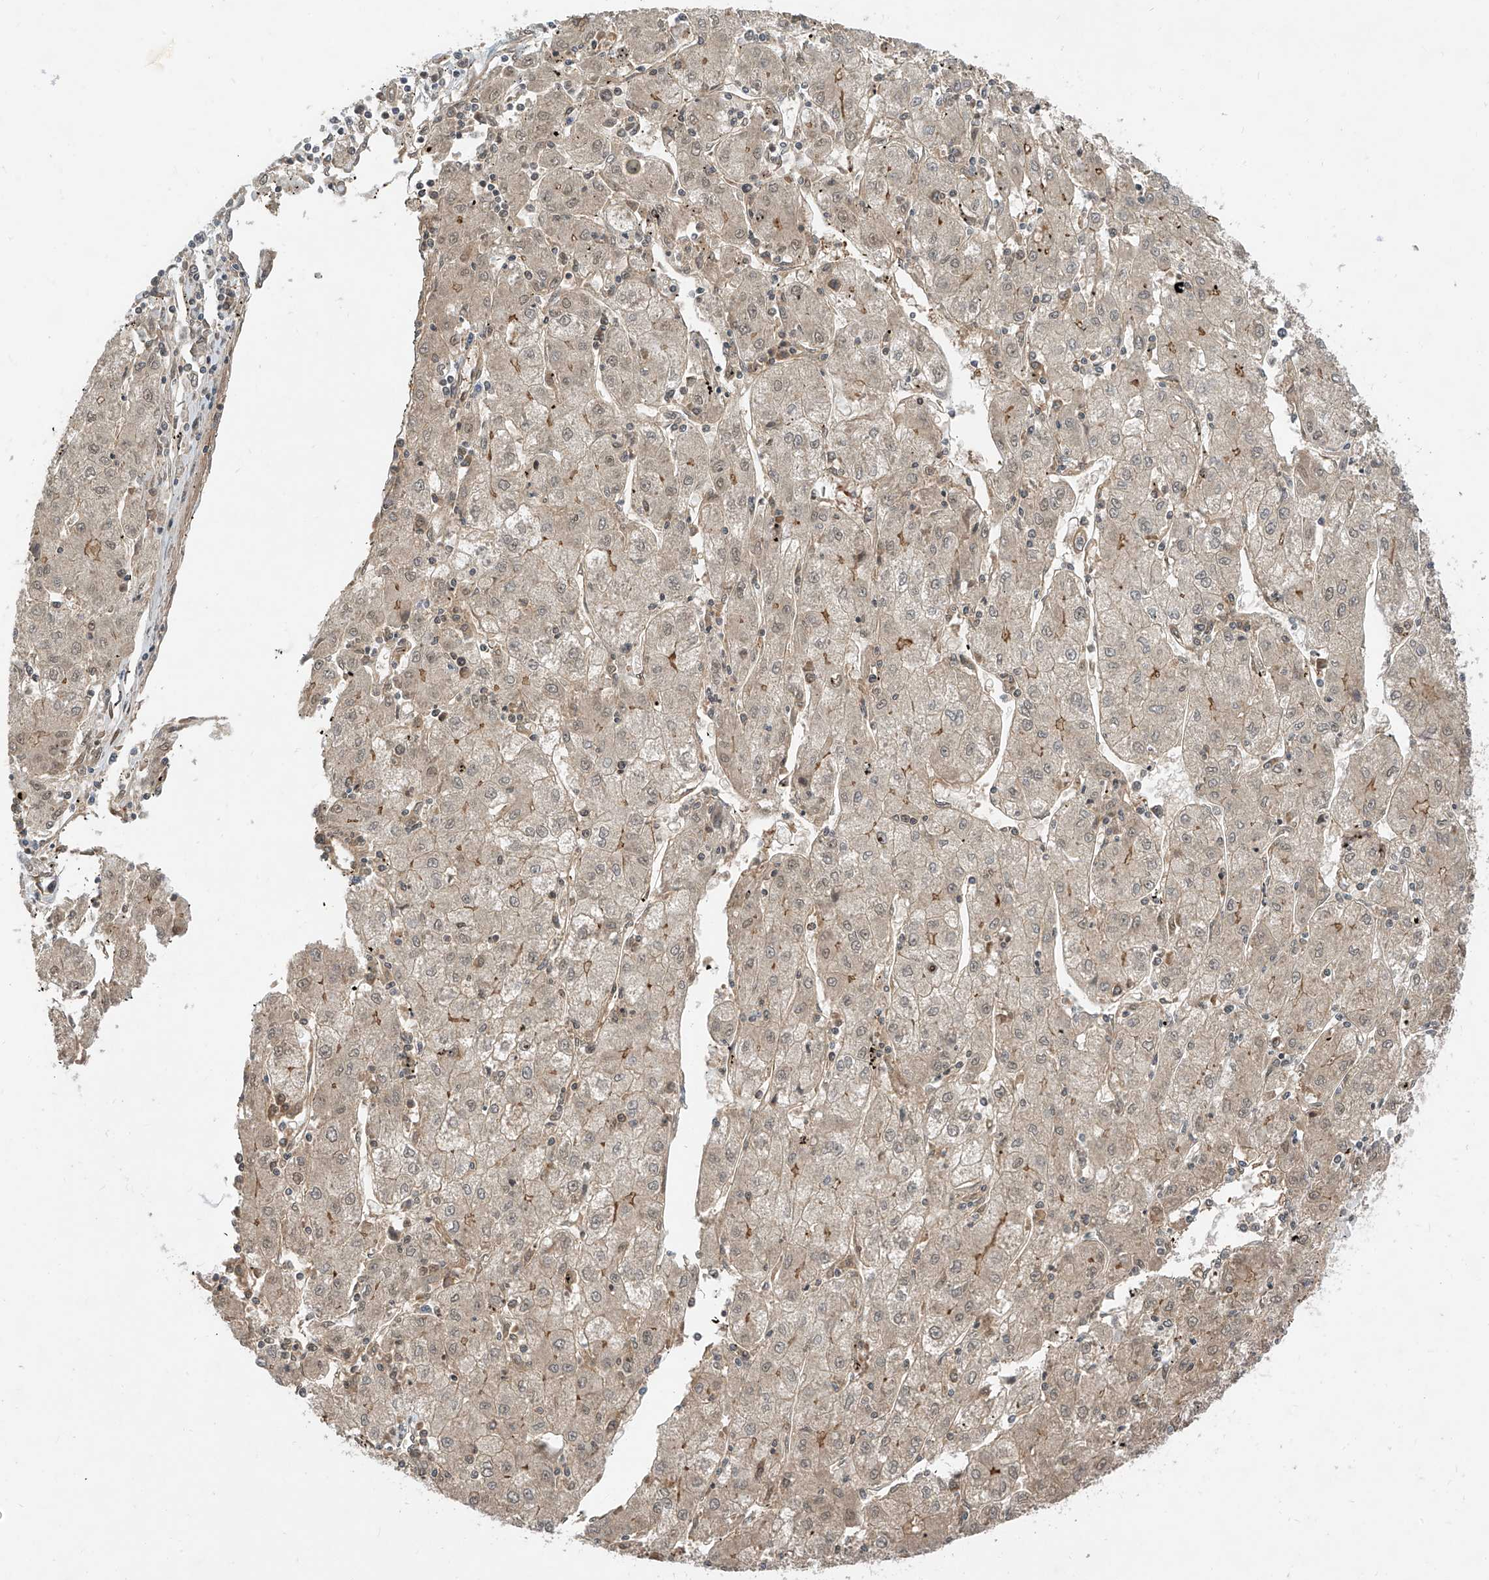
{"staining": {"intensity": "negative", "quantity": "none", "location": "none"}, "tissue": "liver cancer", "cell_type": "Tumor cells", "image_type": "cancer", "snomed": [{"axis": "morphology", "description": "Carcinoma, Hepatocellular, NOS"}, {"axis": "topography", "description": "Liver"}], "caption": "A high-resolution histopathology image shows immunohistochemistry (IHC) staining of liver cancer, which shows no significant positivity in tumor cells. (DAB IHC, high magnification).", "gene": "LCOR", "patient": {"sex": "male", "age": 72}}